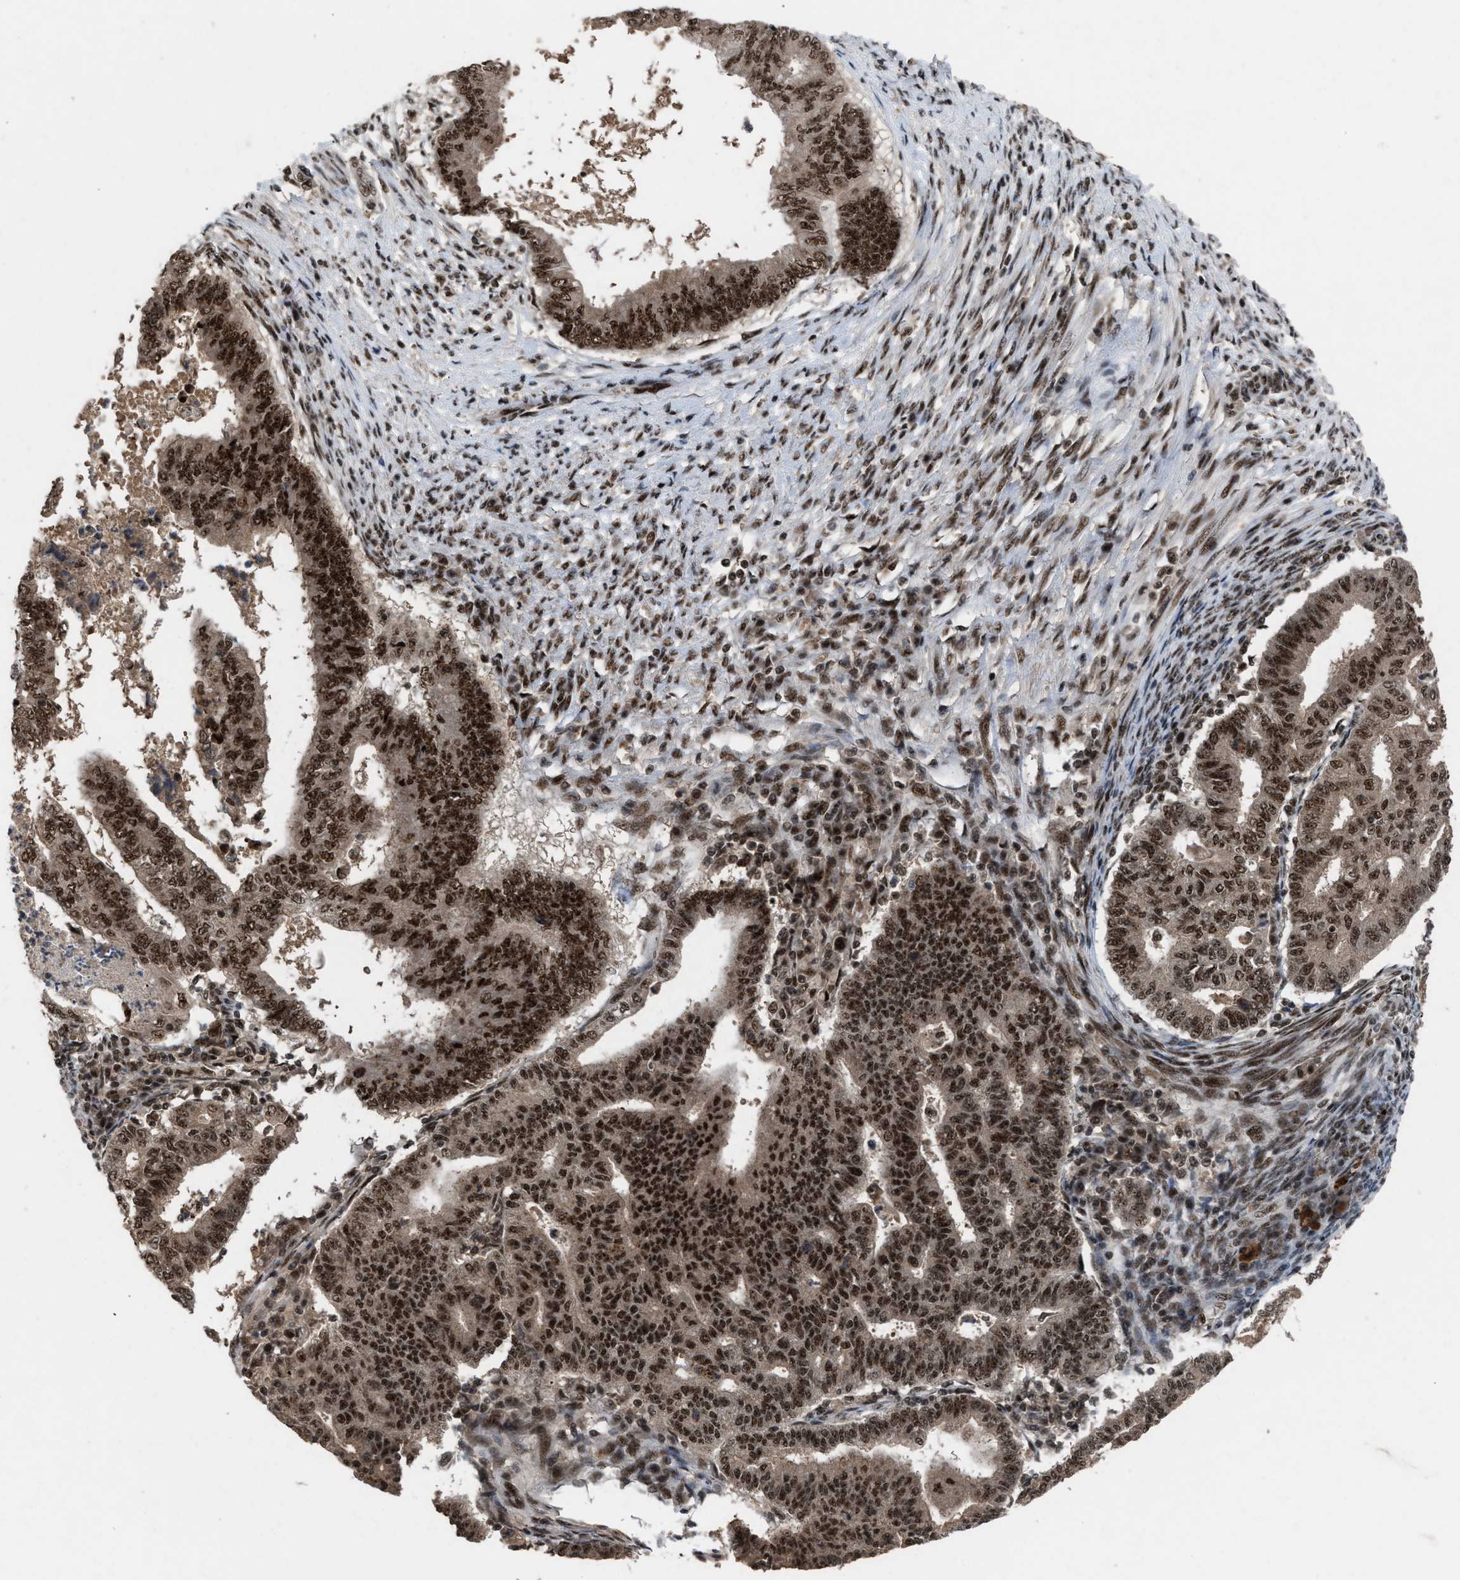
{"staining": {"intensity": "strong", "quantity": ">75%", "location": "nuclear"}, "tissue": "endometrial cancer", "cell_type": "Tumor cells", "image_type": "cancer", "snomed": [{"axis": "morphology", "description": "Polyp, NOS"}, {"axis": "morphology", "description": "Adenocarcinoma, NOS"}, {"axis": "morphology", "description": "Adenoma, NOS"}, {"axis": "topography", "description": "Endometrium"}], "caption": "An IHC micrograph of neoplastic tissue is shown. Protein staining in brown labels strong nuclear positivity in endometrial cancer (adenoma) within tumor cells. (DAB (3,3'-diaminobenzidine) IHC with brightfield microscopy, high magnification).", "gene": "PRPF4", "patient": {"sex": "female", "age": 79}}